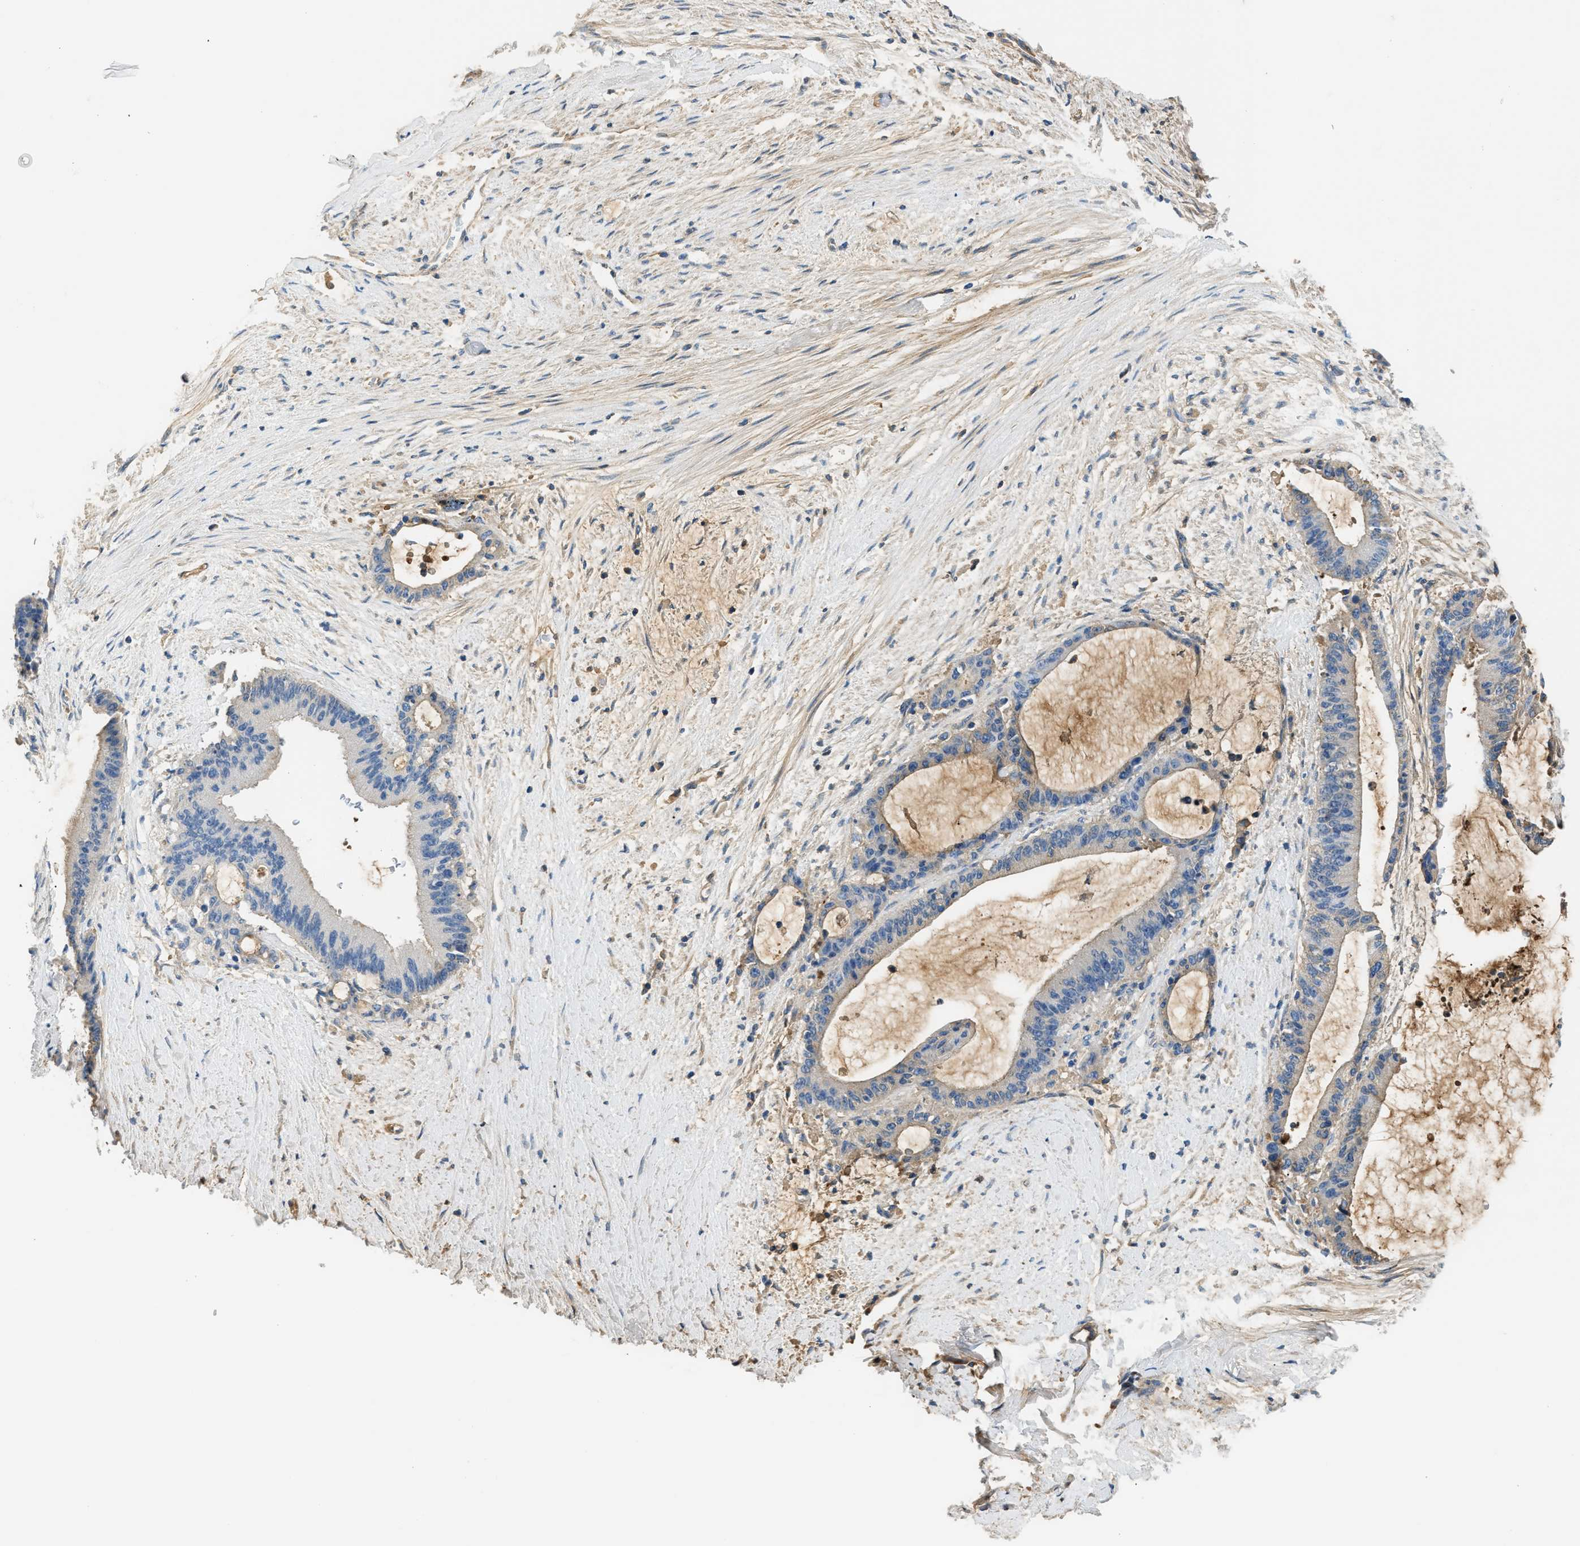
{"staining": {"intensity": "weak", "quantity": "<25%", "location": "cytoplasmic/membranous"}, "tissue": "liver cancer", "cell_type": "Tumor cells", "image_type": "cancer", "snomed": [{"axis": "morphology", "description": "Cholangiocarcinoma"}, {"axis": "topography", "description": "Liver"}], "caption": "High magnification brightfield microscopy of cholangiocarcinoma (liver) stained with DAB (3,3'-diaminobenzidine) (brown) and counterstained with hematoxylin (blue): tumor cells show no significant positivity. (DAB (3,3'-diaminobenzidine) IHC with hematoxylin counter stain).", "gene": "CFI", "patient": {"sex": "female", "age": 73}}